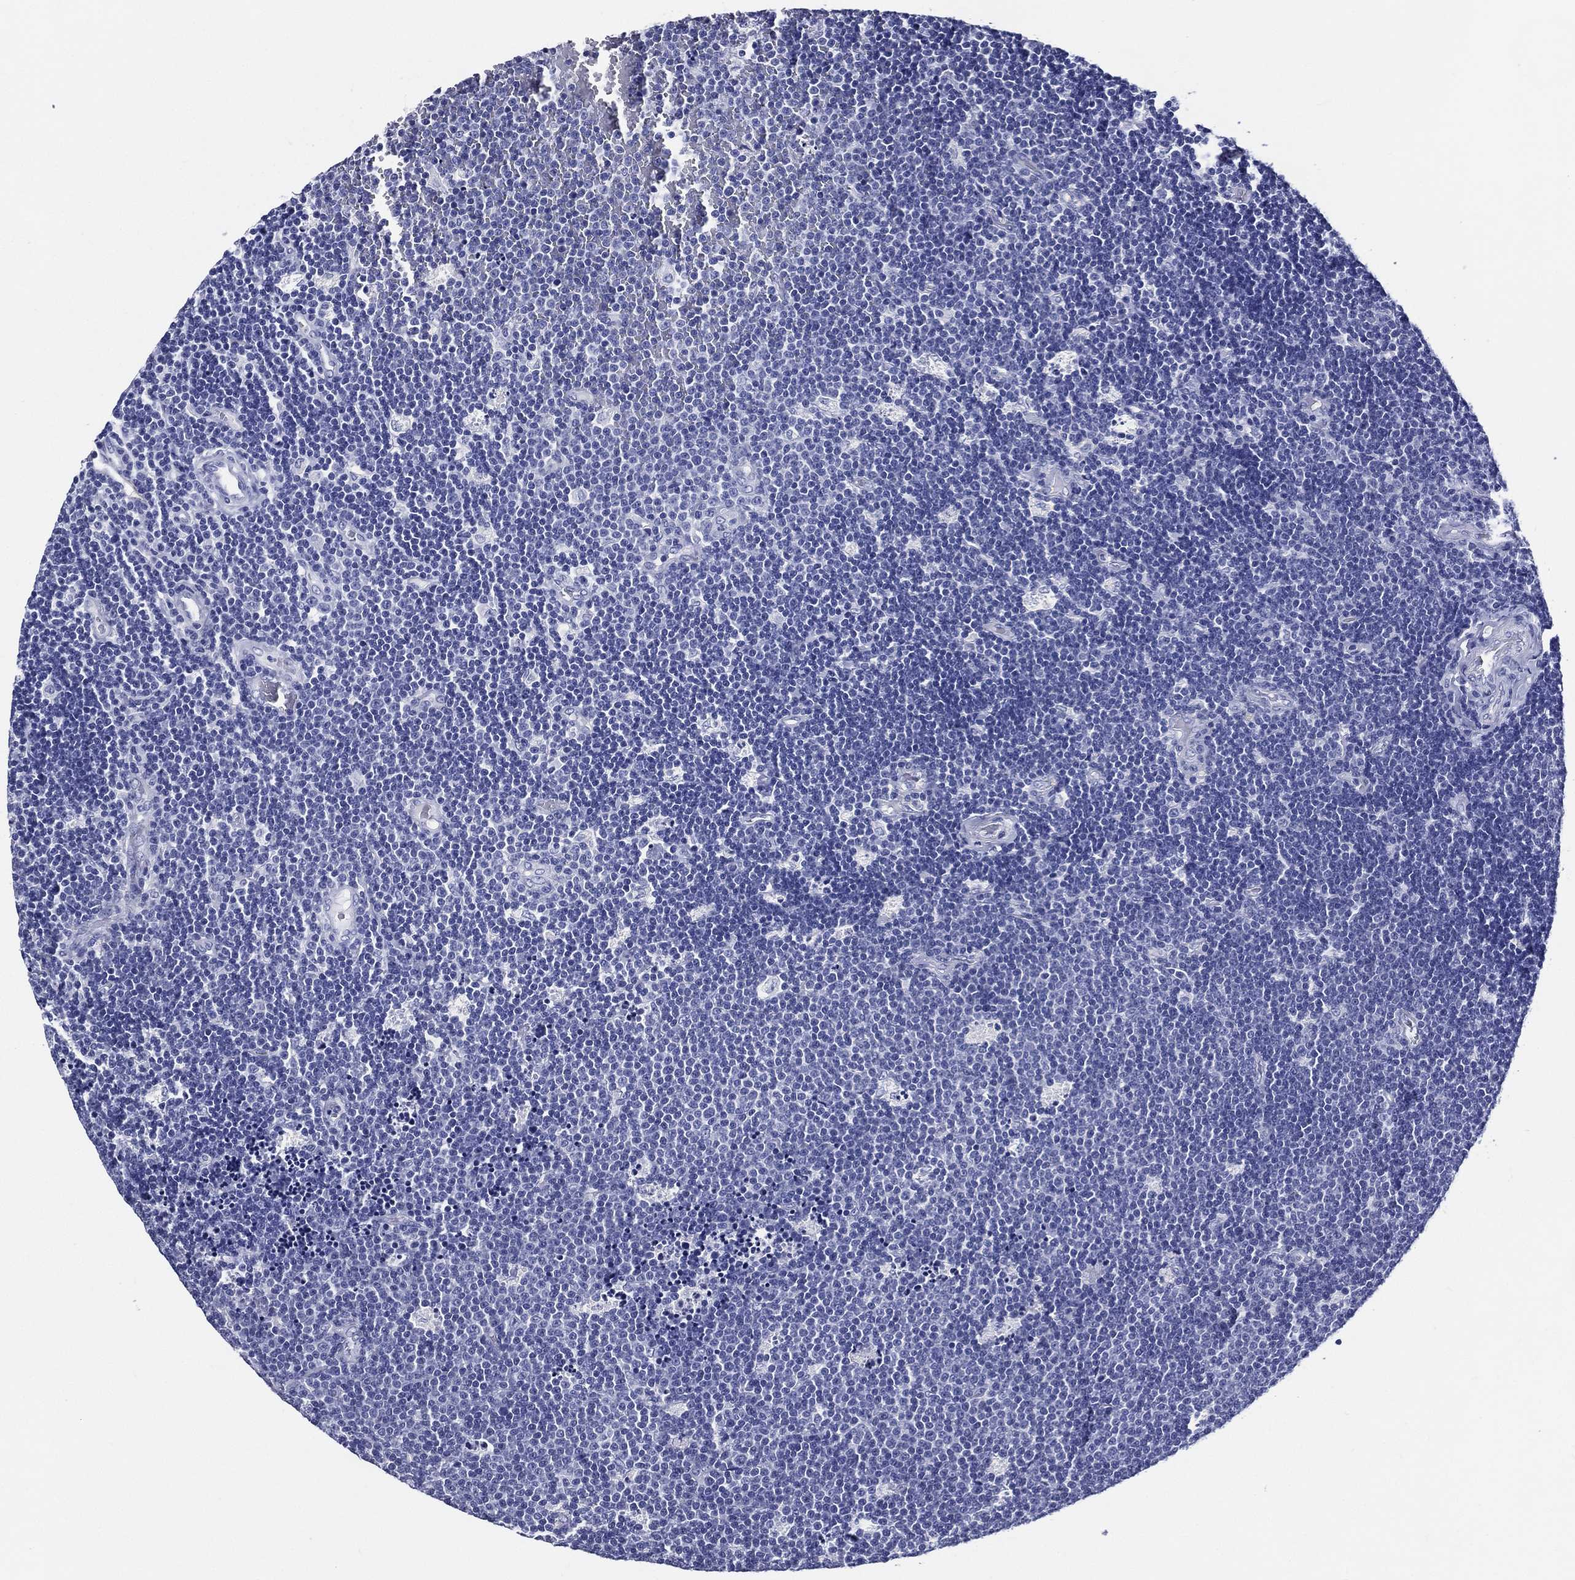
{"staining": {"intensity": "negative", "quantity": "none", "location": "none"}, "tissue": "lymphoma", "cell_type": "Tumor cells", "image_type": "cancer", "snomed": [{"axis": "morphology", "description": "Malignant lymphoma, non-Hodgkin's type, Low grade"}, {"axis": "topography", "description": "Brain"}], "caption": "Immunohistochemistry (IHC) micrograph of low-grade malignant lymphoma, non-Hodgkin's type stained for a protein (brown), which shows no expression in tumor cells.", "gene": "ACE2", "patient": {"sex": "female", "age": 66}}